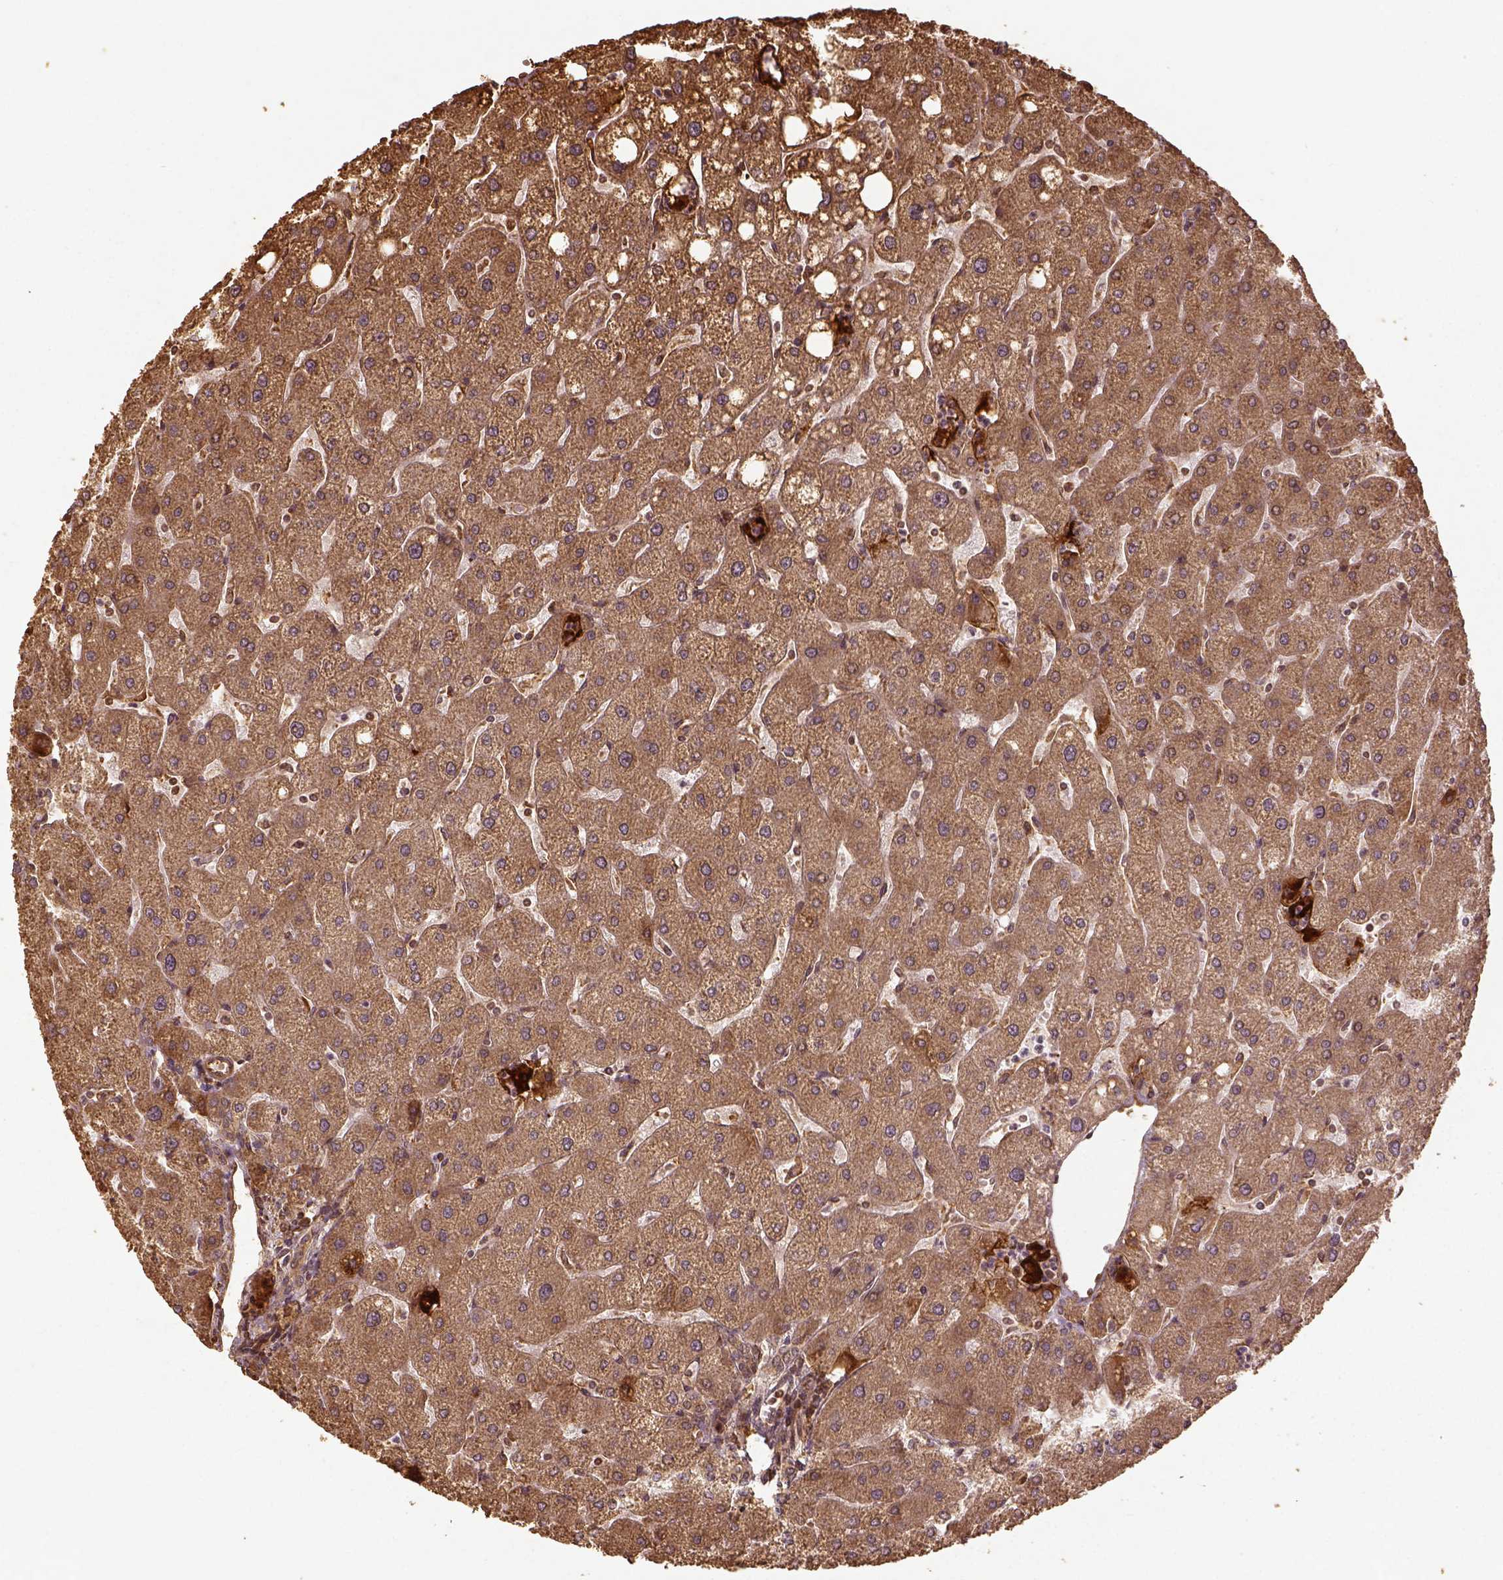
{"staining": {"intensity": "moderate", "quantity": "25%-75%", "location": "cytoplasmic/membranous"}, "tissue": "liver", "cell_type": "Cholangiocytes", "image_type": "normal", "snomed": [{"axis": "morphology", "description": "Normal tissue, NOS"}, {"axis": "topography", "description": "Liver"}], "caption": "Brown immunohistochemical staining in normal liver demonstrates moderate cytoplasmic/membranous expression in approximately 25%-75% of cholangiocytes.", "gene": "VEGFA", "patient": {"sex": "male", "age": 67}}